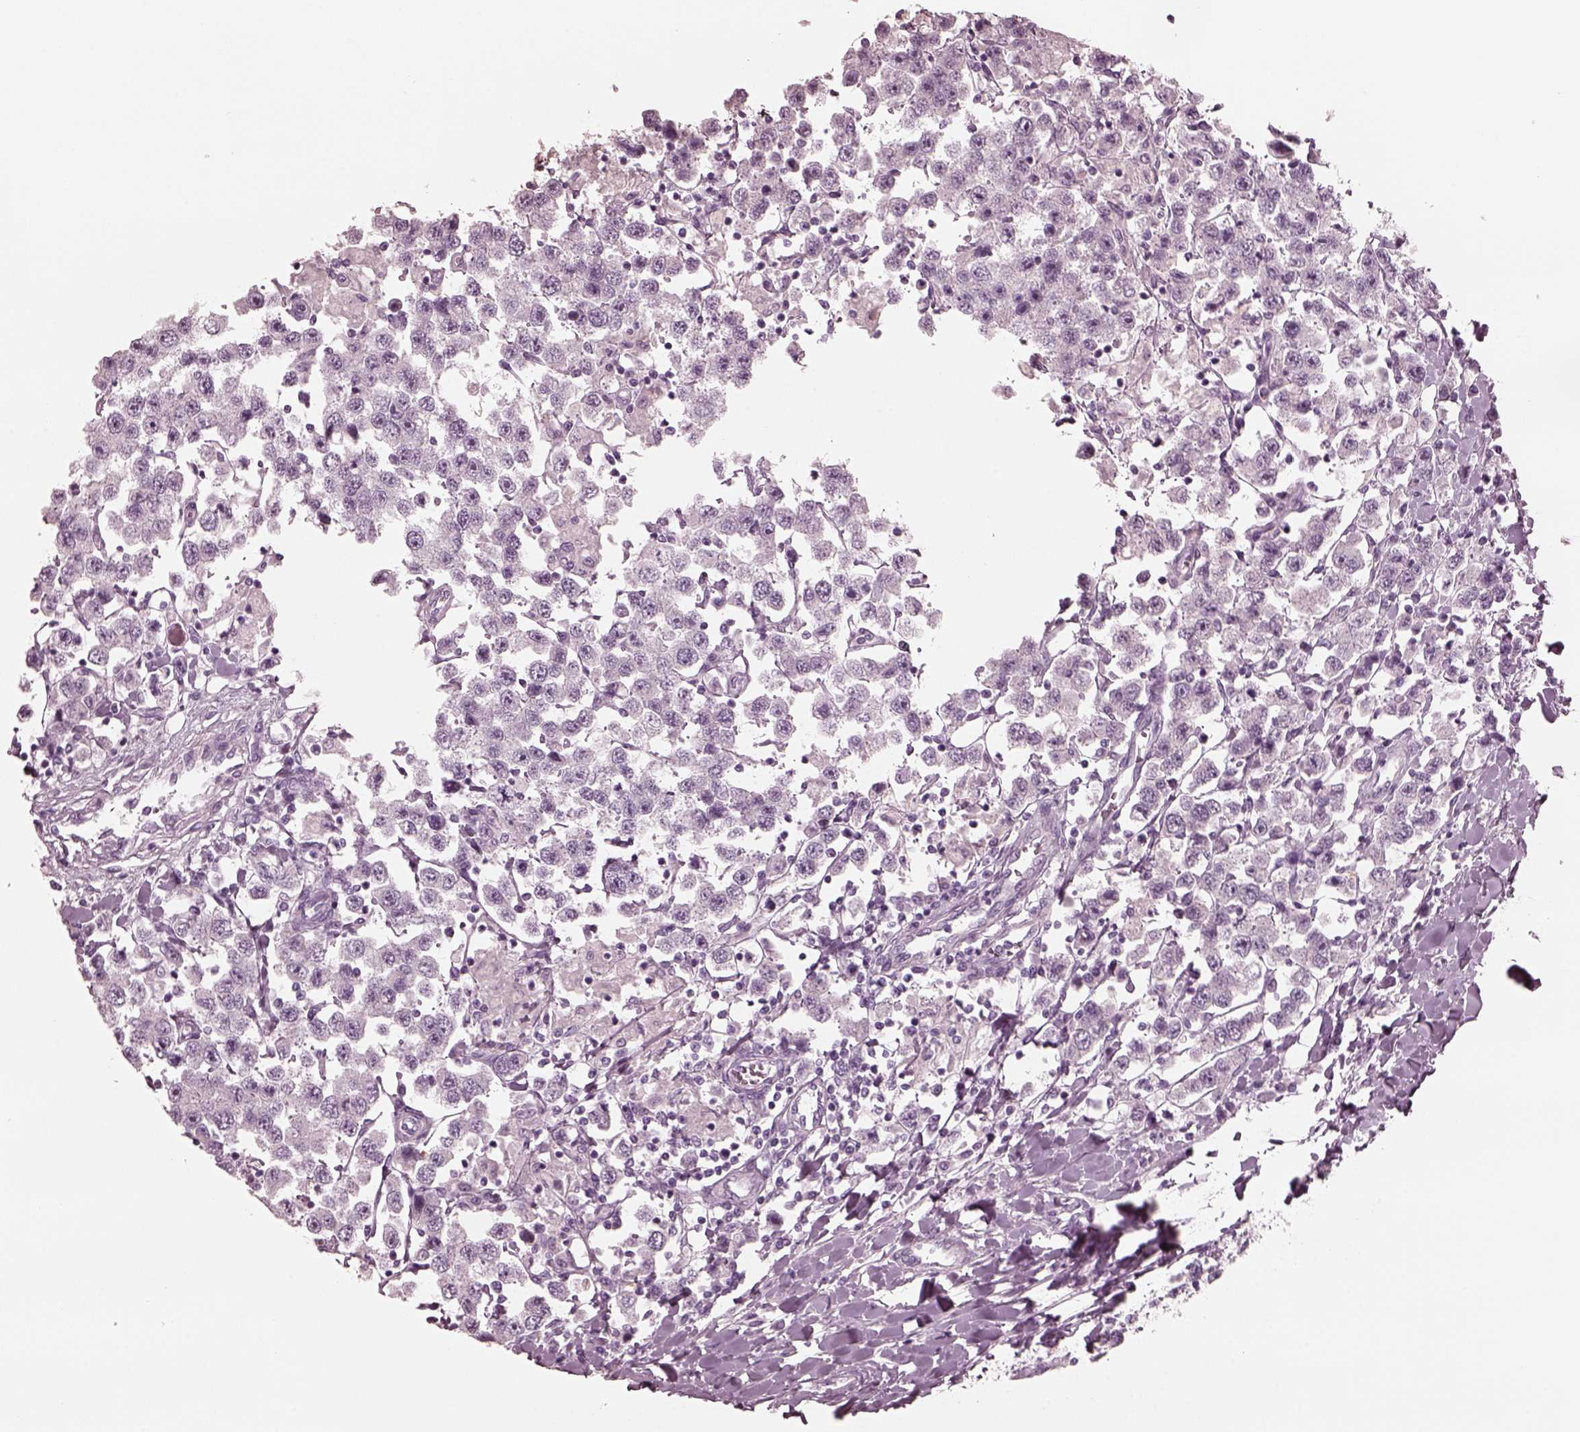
{"staining": {"intensity": "negative", "quantity": "none", "location": "none"}, "tissue": "testis cancer", "cell_type": "Tumor cells", "image_type": "cancer", "snomed": [{"axis": "morphology", "description": "Seminoma, NOS"}, {"axis": "topography", "description": "Testis"}], "caption": "Protein analysis of seminoma (testis) reveals no significant positivity in tumor cells.", "gene": "GRM6", "patient": {"sex": "male", "age": 45}}